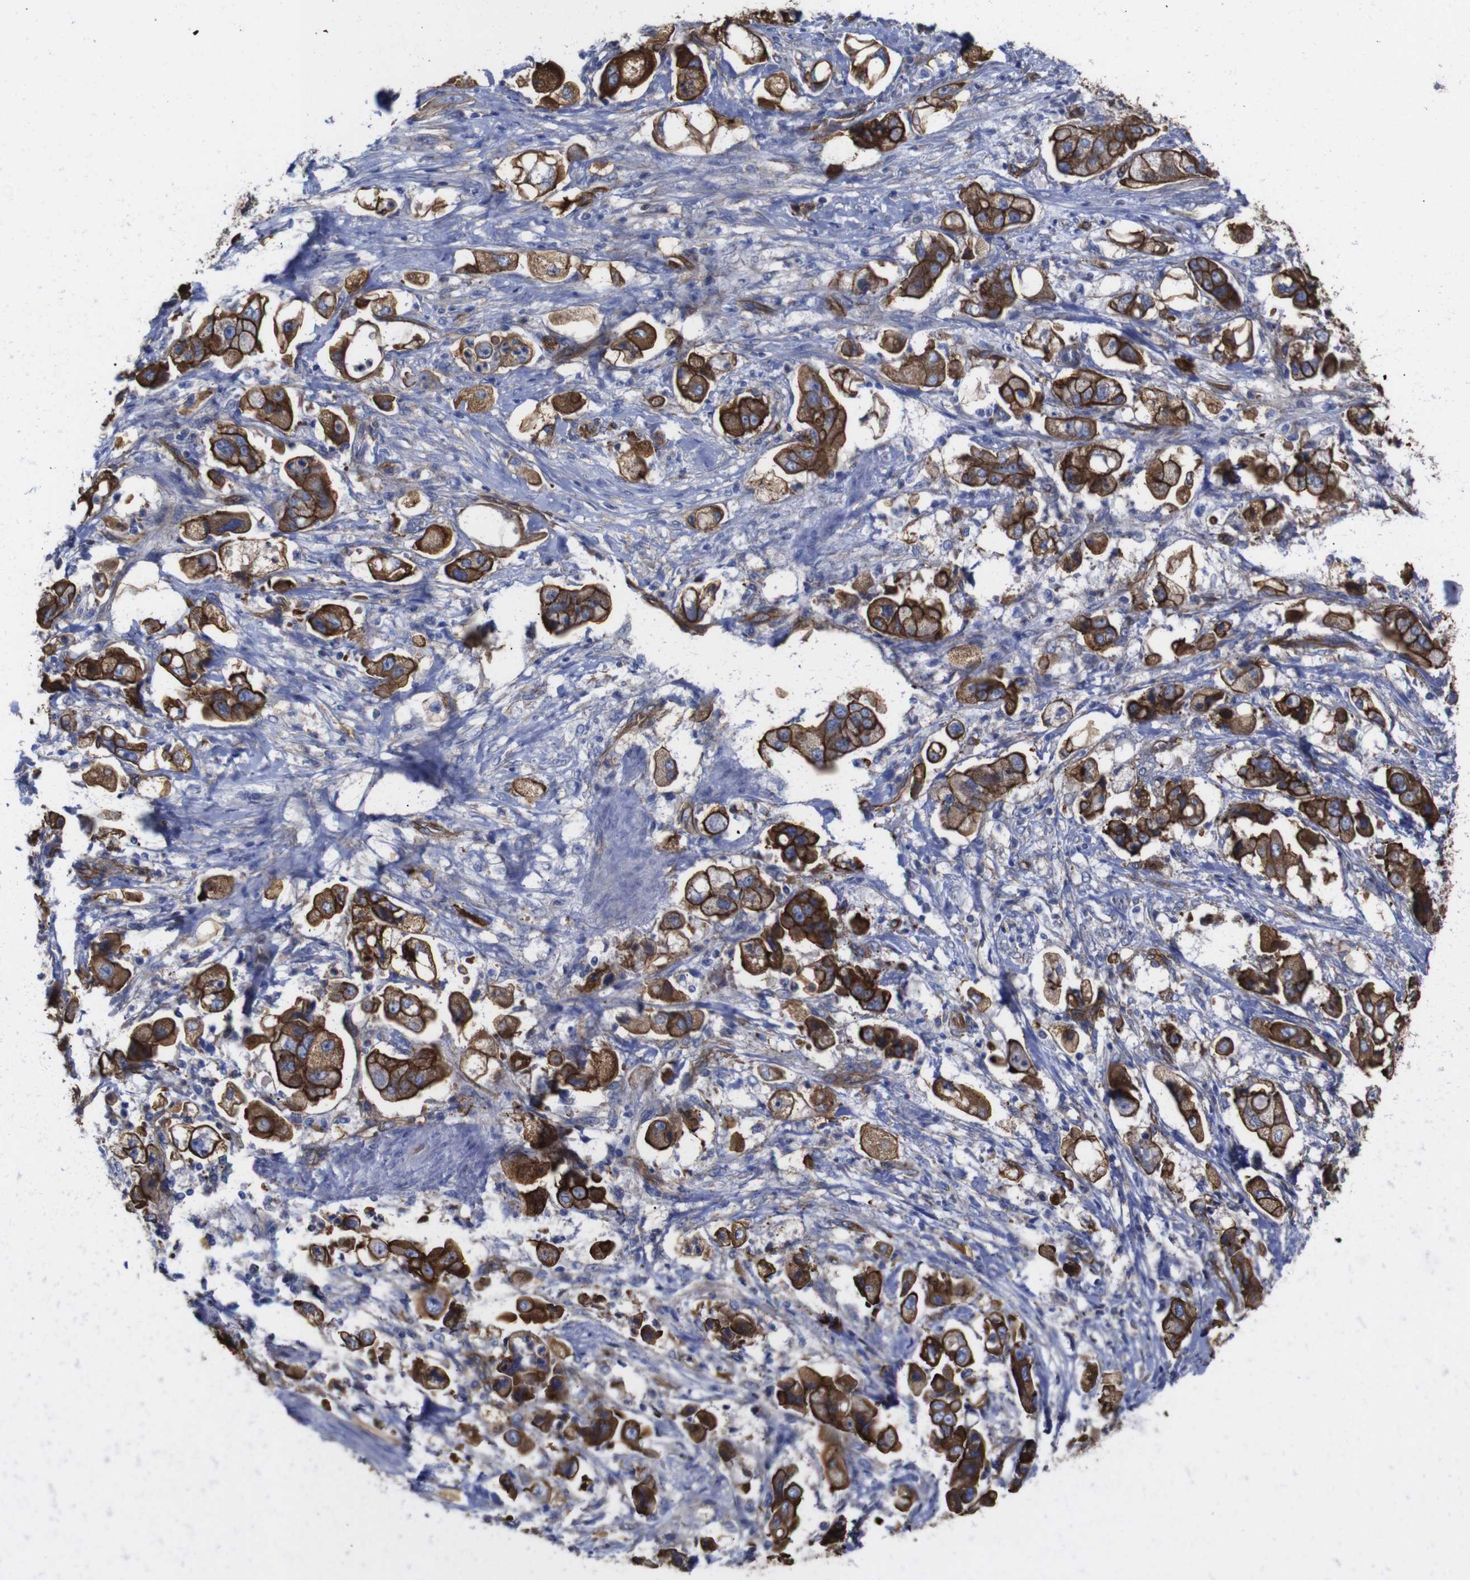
{"staining": {"intensity": "strong", "quantity": ">75%", "location": "cytoplasmic/membranous"}, "tissue": "stomach cancer", "cell_type": "Tumor cells", "image_type": "cancer", "snomed": [{"axis": "morphology", "description": "Adenocarcinoma, NOS"}, {"axis": "topography", "description": "Stomach"}], "caption": "Adenocarcinoma (stomach) was stained to show a protein in brown. There is high levels of strong cytoplasmic/membranous expression in approximately >75% of tumor cells.", "gene": "SPTBN1", "patient": {"sex": "male", "age": 62}}